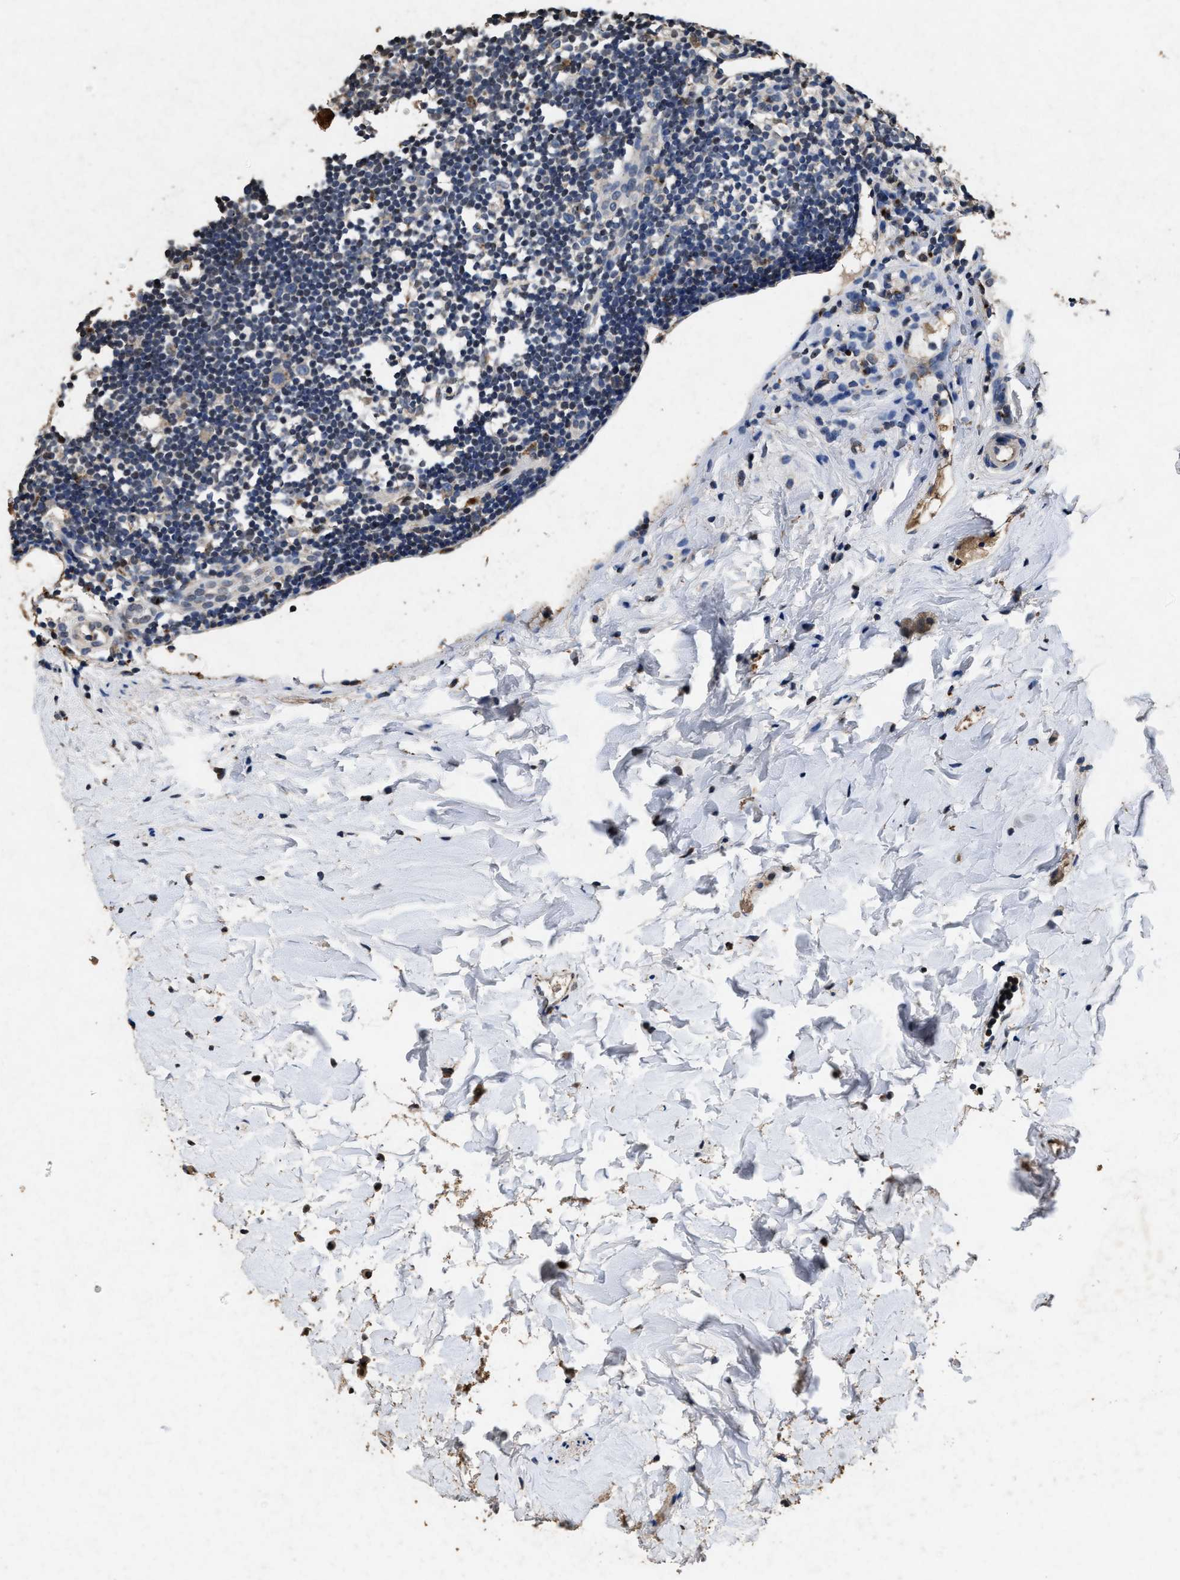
{"staining": {"intensity": "weak", "quantity": "<25%", "location": "nuclear"}, "tissue": "appendix", "cell_type": "Glandular cells", "image_type": "normal", "snomed": [{"axis": "morphology", "description": "Normal tissue, NOS"}, {"axis": "topography", "description": "Appendix"}], "caption": "Appendix was stained to show a protein in brown. There is no significant expression in glandular cells. (DAB (3,3'-diaminobenzidine) immunohistochemistry, high magnification).", "gene": "TPST2", "patient": {"sex": "female", "age": 20}}